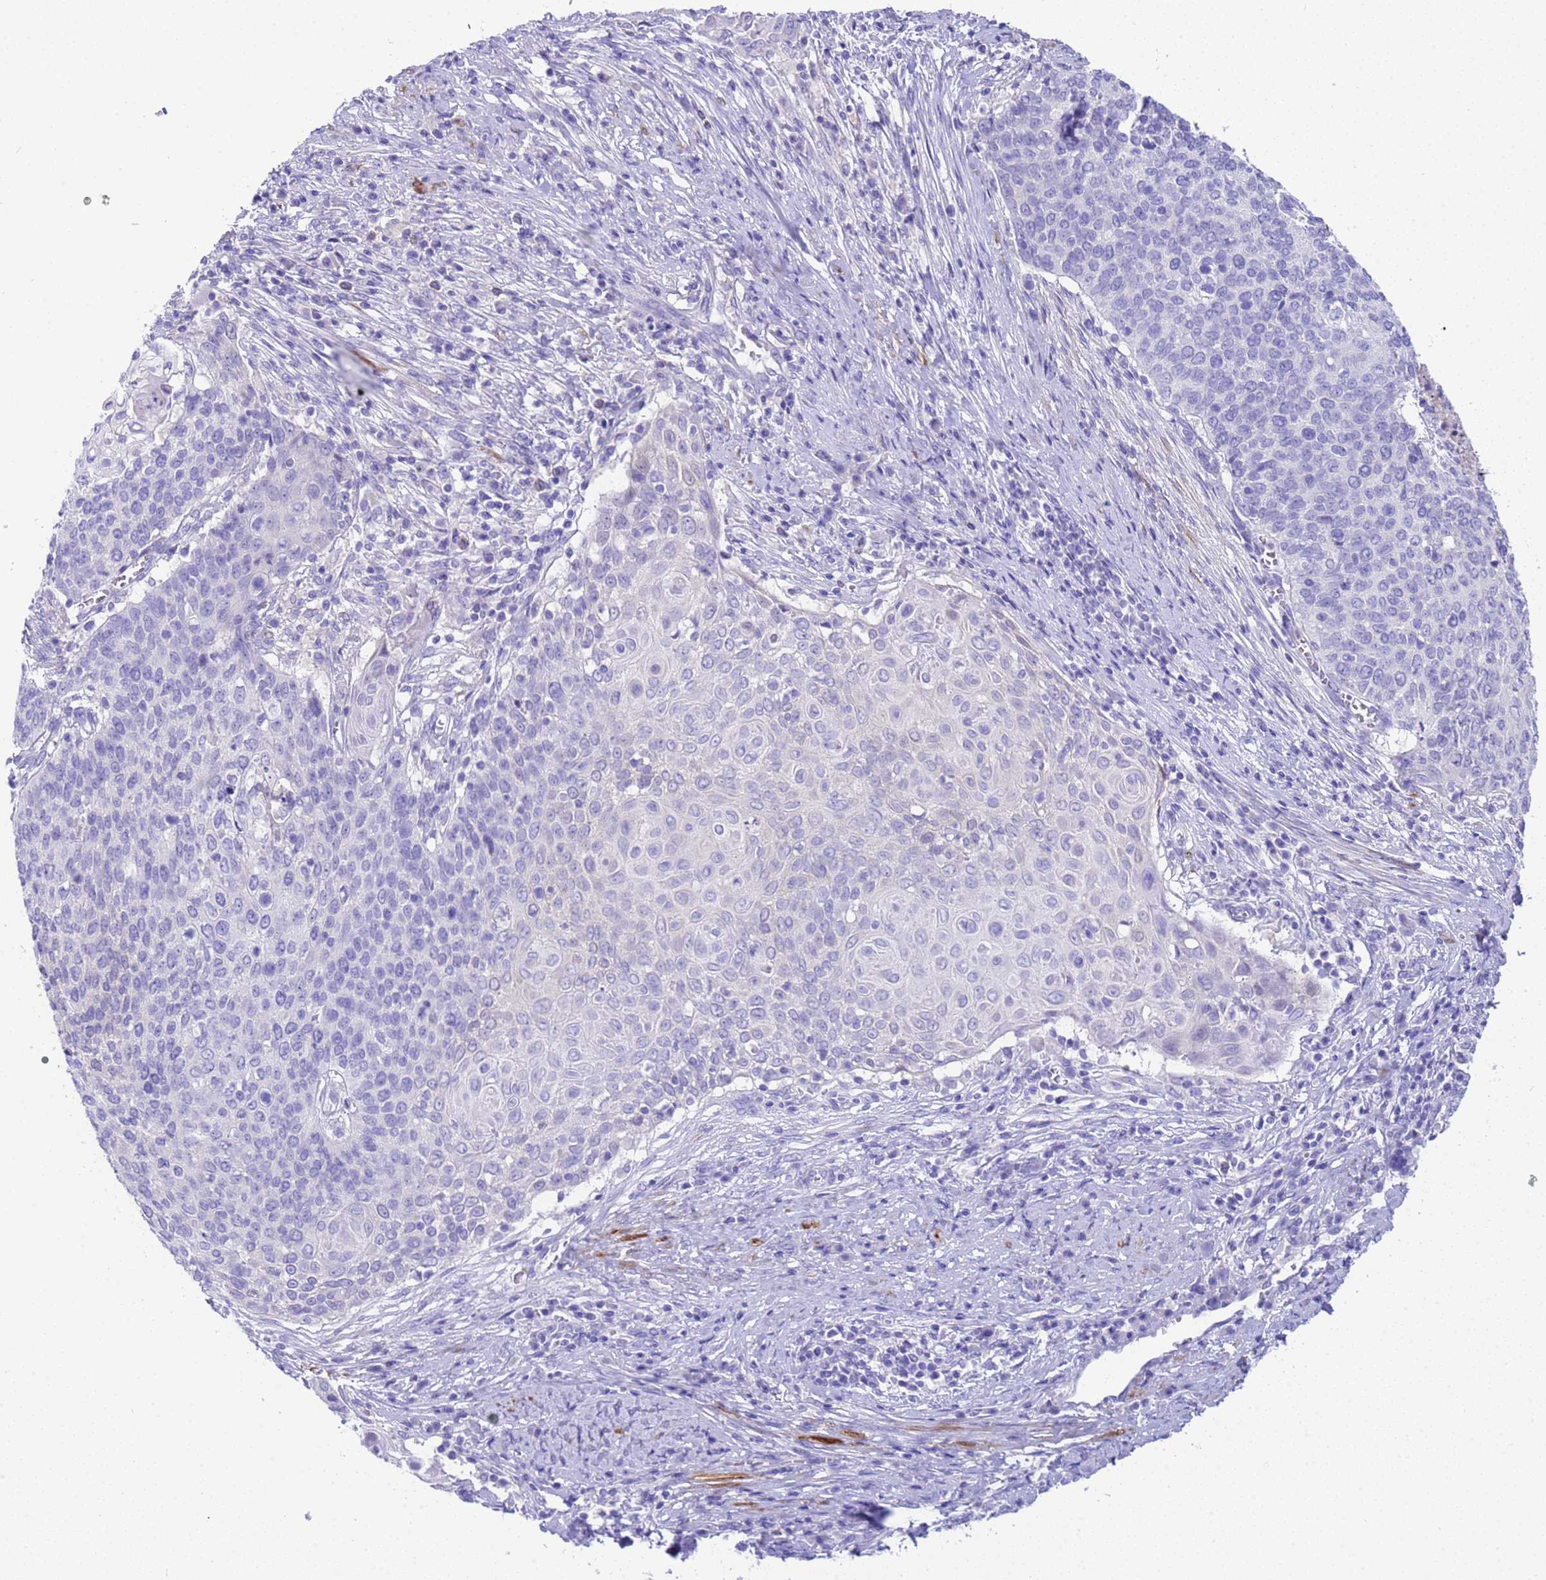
{"staining": {"intensity": "negative", "quantity": "none", "location": "none"}, "tissue": "cervical cancer", "cell_type": "Tumor cells", "image_type": "cancer", "snomed": [{"axis": "morphology", "description": "Squamous cell carcinoma, NOS"}, {"axis": "topography", "description": "Cervix"}], "caption": "Immunohistochemistry (IHC) of human cervical cancer reveals no positivity in tumor cells.", "gene": "USP38", "patient": {"sex": "female", "age": 39}}